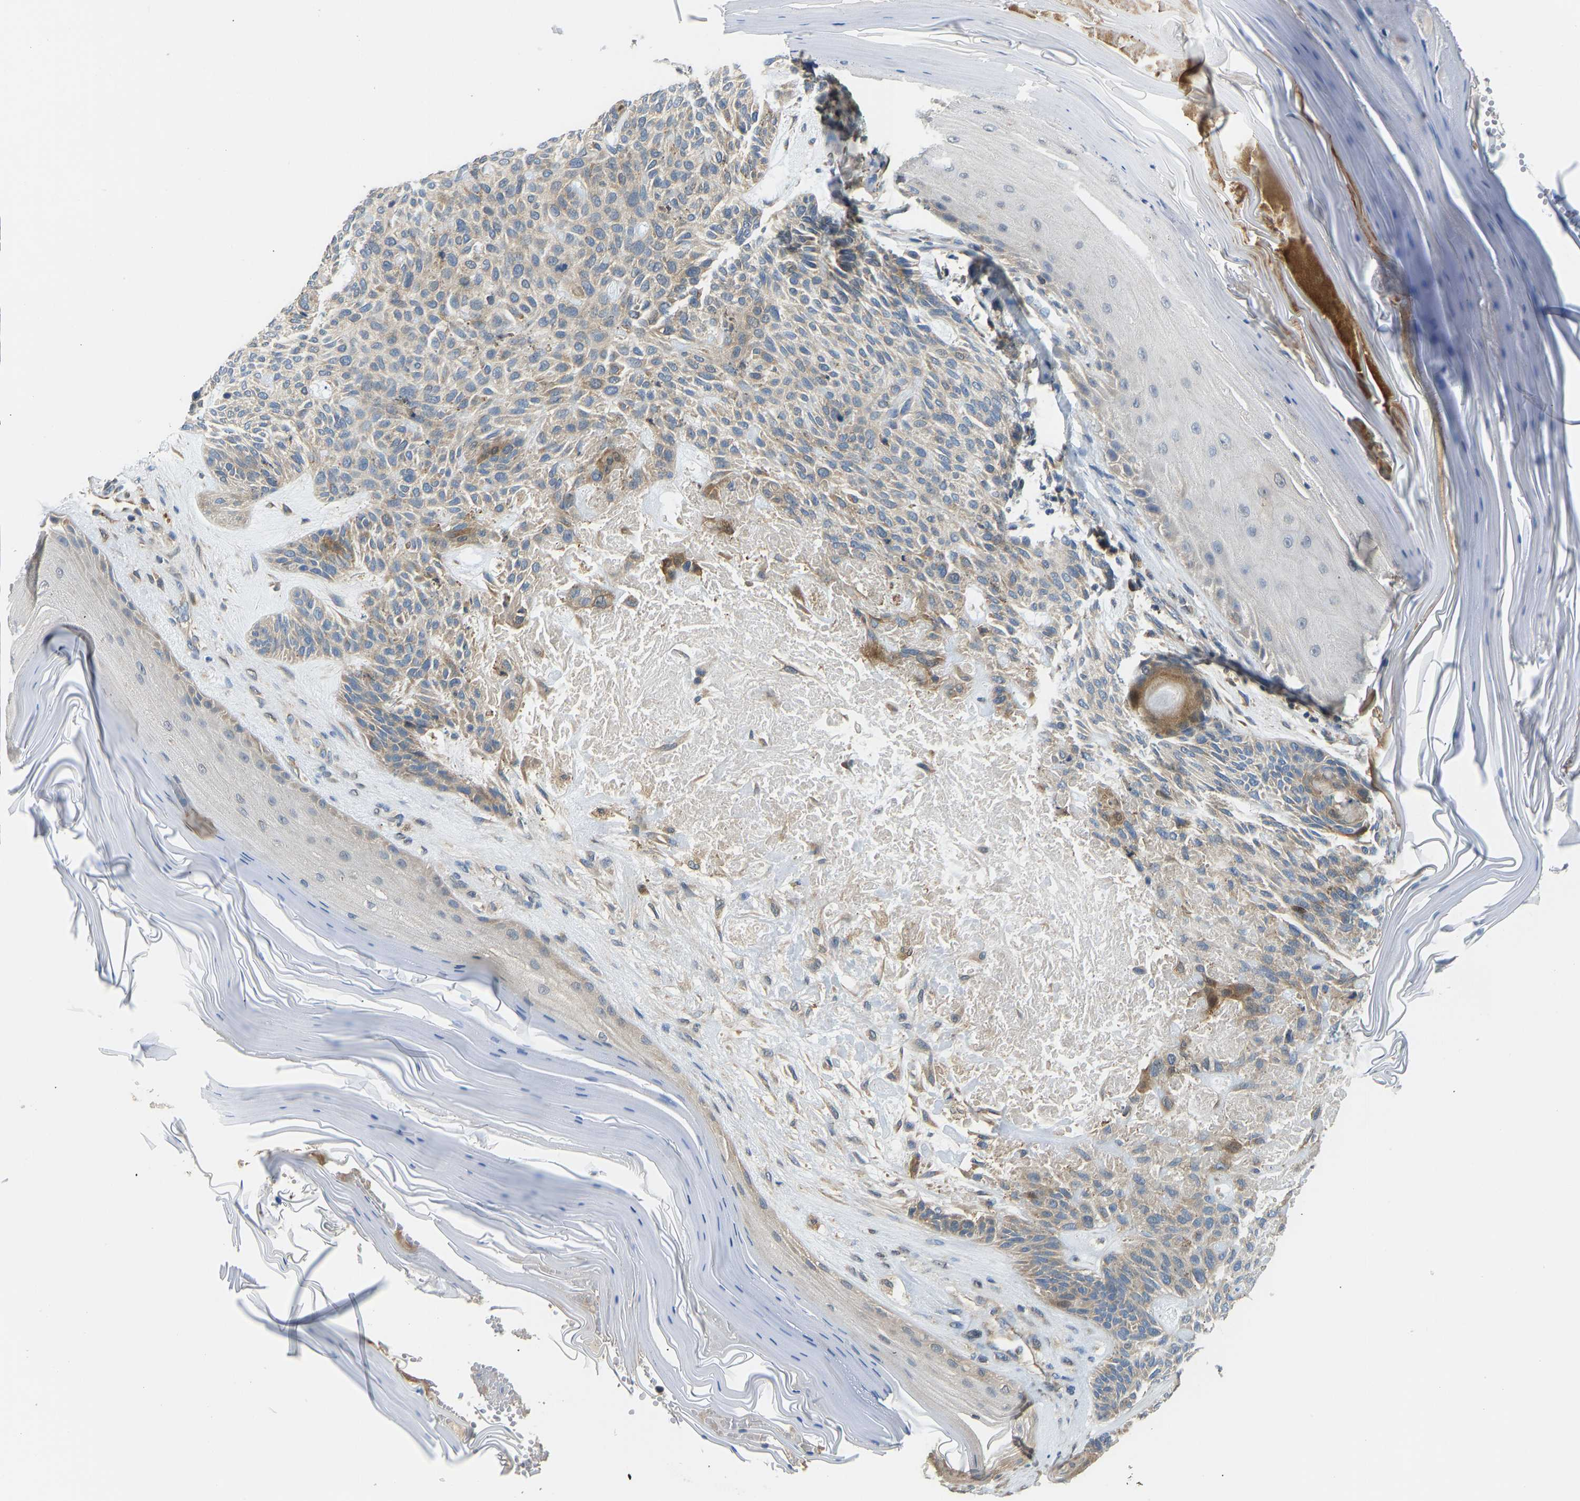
{"staining": {"intensity": "moderate", "quantity": "<25%", "location": "cytoplasmic/membranous"}, "tissue": "skin cancer", "cell_type": "Tumor cells", "image_type": "cancer", "snomed": [{"axis": "morphology", "description": "Basal cell carcinoma"}, {"axis": "topography", "description": "Skin"}], "caption": "Immunohistochemistry (IHC) of human skin cancer demonstrates low levels of moderate cytoplasmic/membranous staining in about <25% of tumor cells.", "gene": "RBP1", "patient": {"sex": "male", "age": 55}}